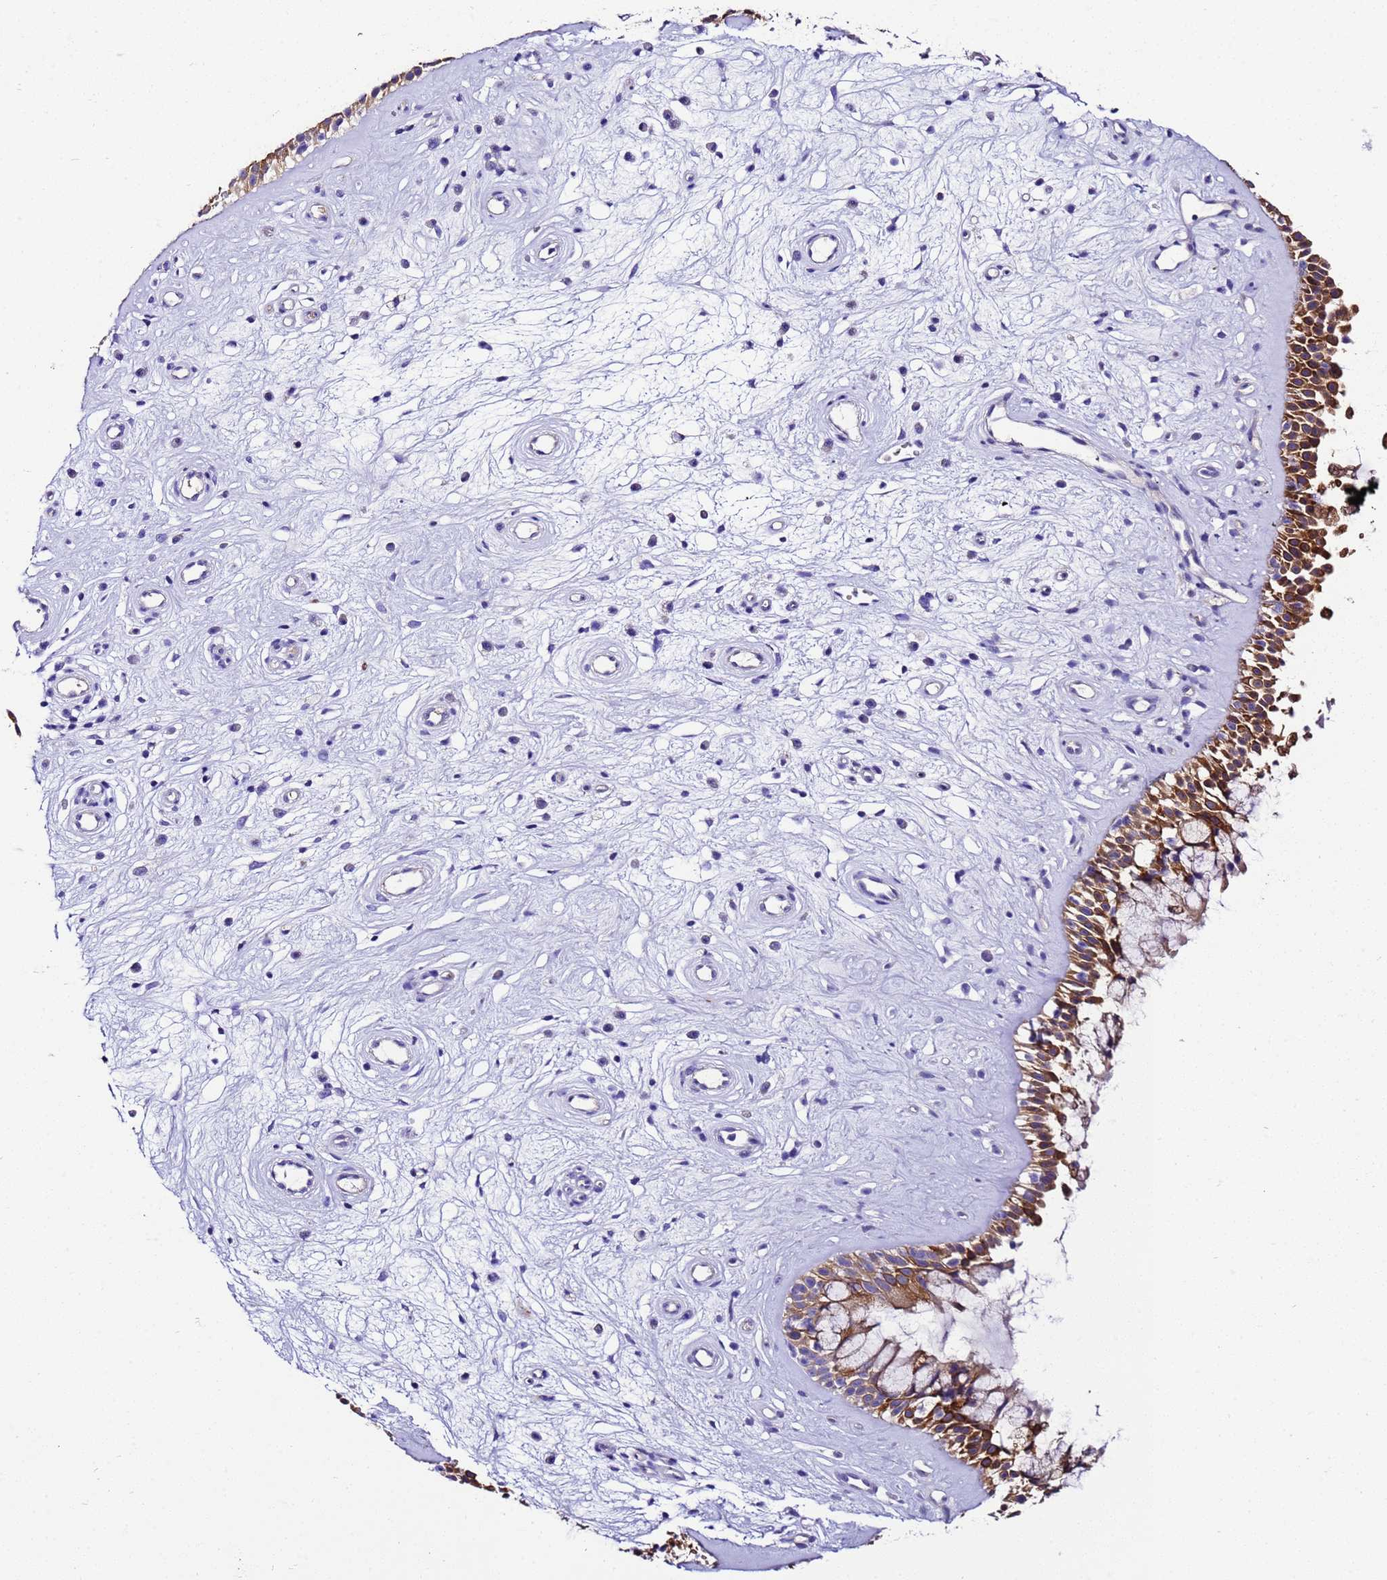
{"staining": {"intensity": "moderate", "quantity": ">75%", "location": "cytoplasmic/membranous"}, "tissue": "nasopharynx", "cell_type": "Respiratory epithelial cells", "image_type": "normal", "snomed": [{"axis": "morphology", "description": "Normal tissue, NOS"}, {"axis": "topography", "description": "Nasopharynx"}], "caption": "This is a histology image of immunohistochemistry (IHC) staining of normal nasopharynx, which shows moderate staining in the cytoplasmic/membranous of respiratory epithelial cells.", "gene": "UGT2A1", "patient": {"sex": "male", "age": 32}}